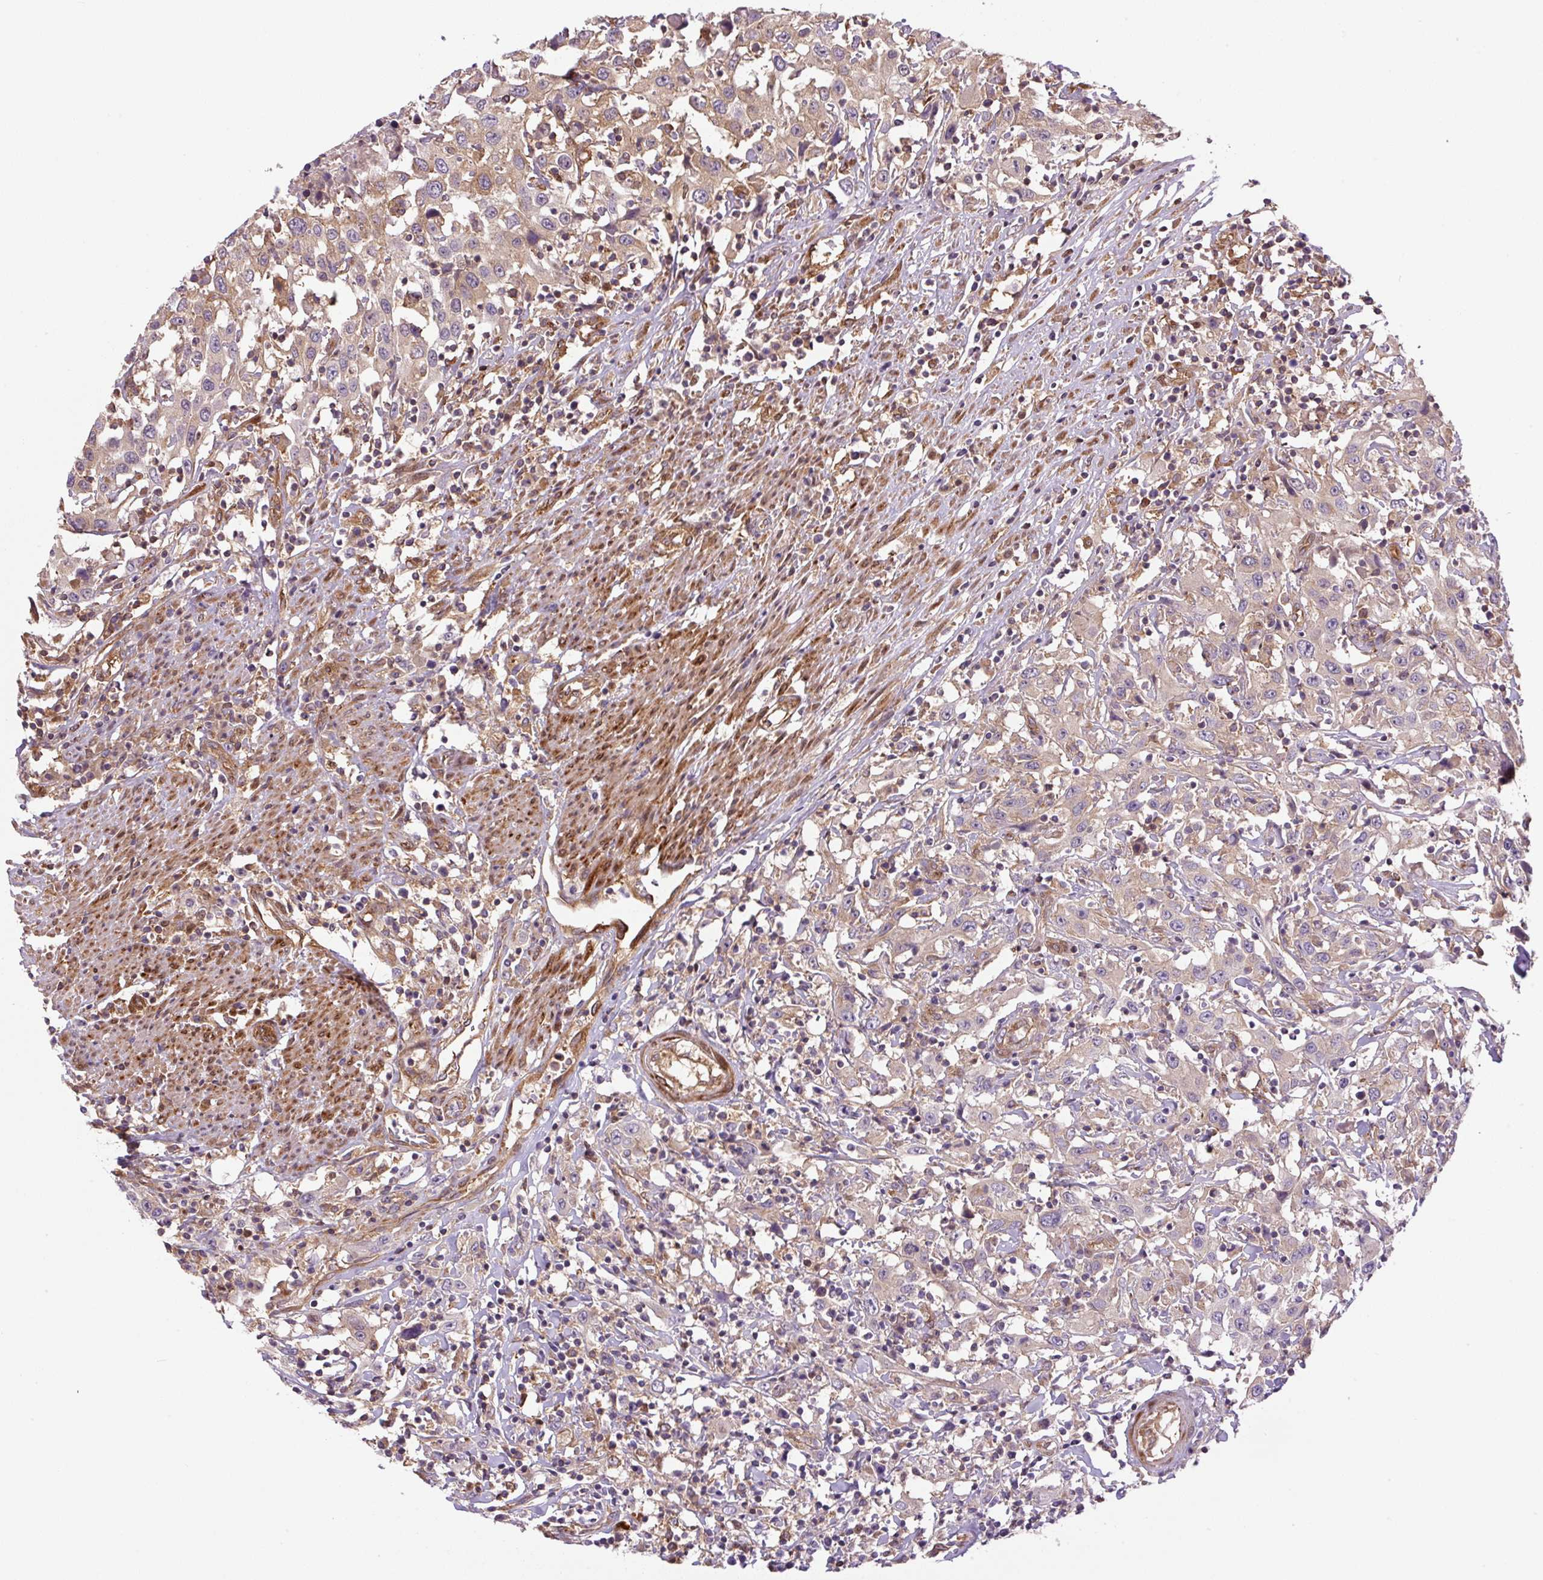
{"staining": {"intensity": "moderate", "quantity": "<25%", "location": "cytoplasmic/membranous"}, "tissue": "urothelial cancer", "cell_type": "Tumor cells", "image_type": "cancer", "snomed": [{"axis": "morphology", "description": "Urothelial carcinoma, High grade"}, {"axis": "topography", "description": "Urinary bladder"}], "caption": "Protein expression analysis of human urothelial cancer reveals moderate cytoplasmic/membranous staining in about <25% of tumor cells.", "gene": "SEPTIN10", "patient": {"sex": "male", "age": 61}}